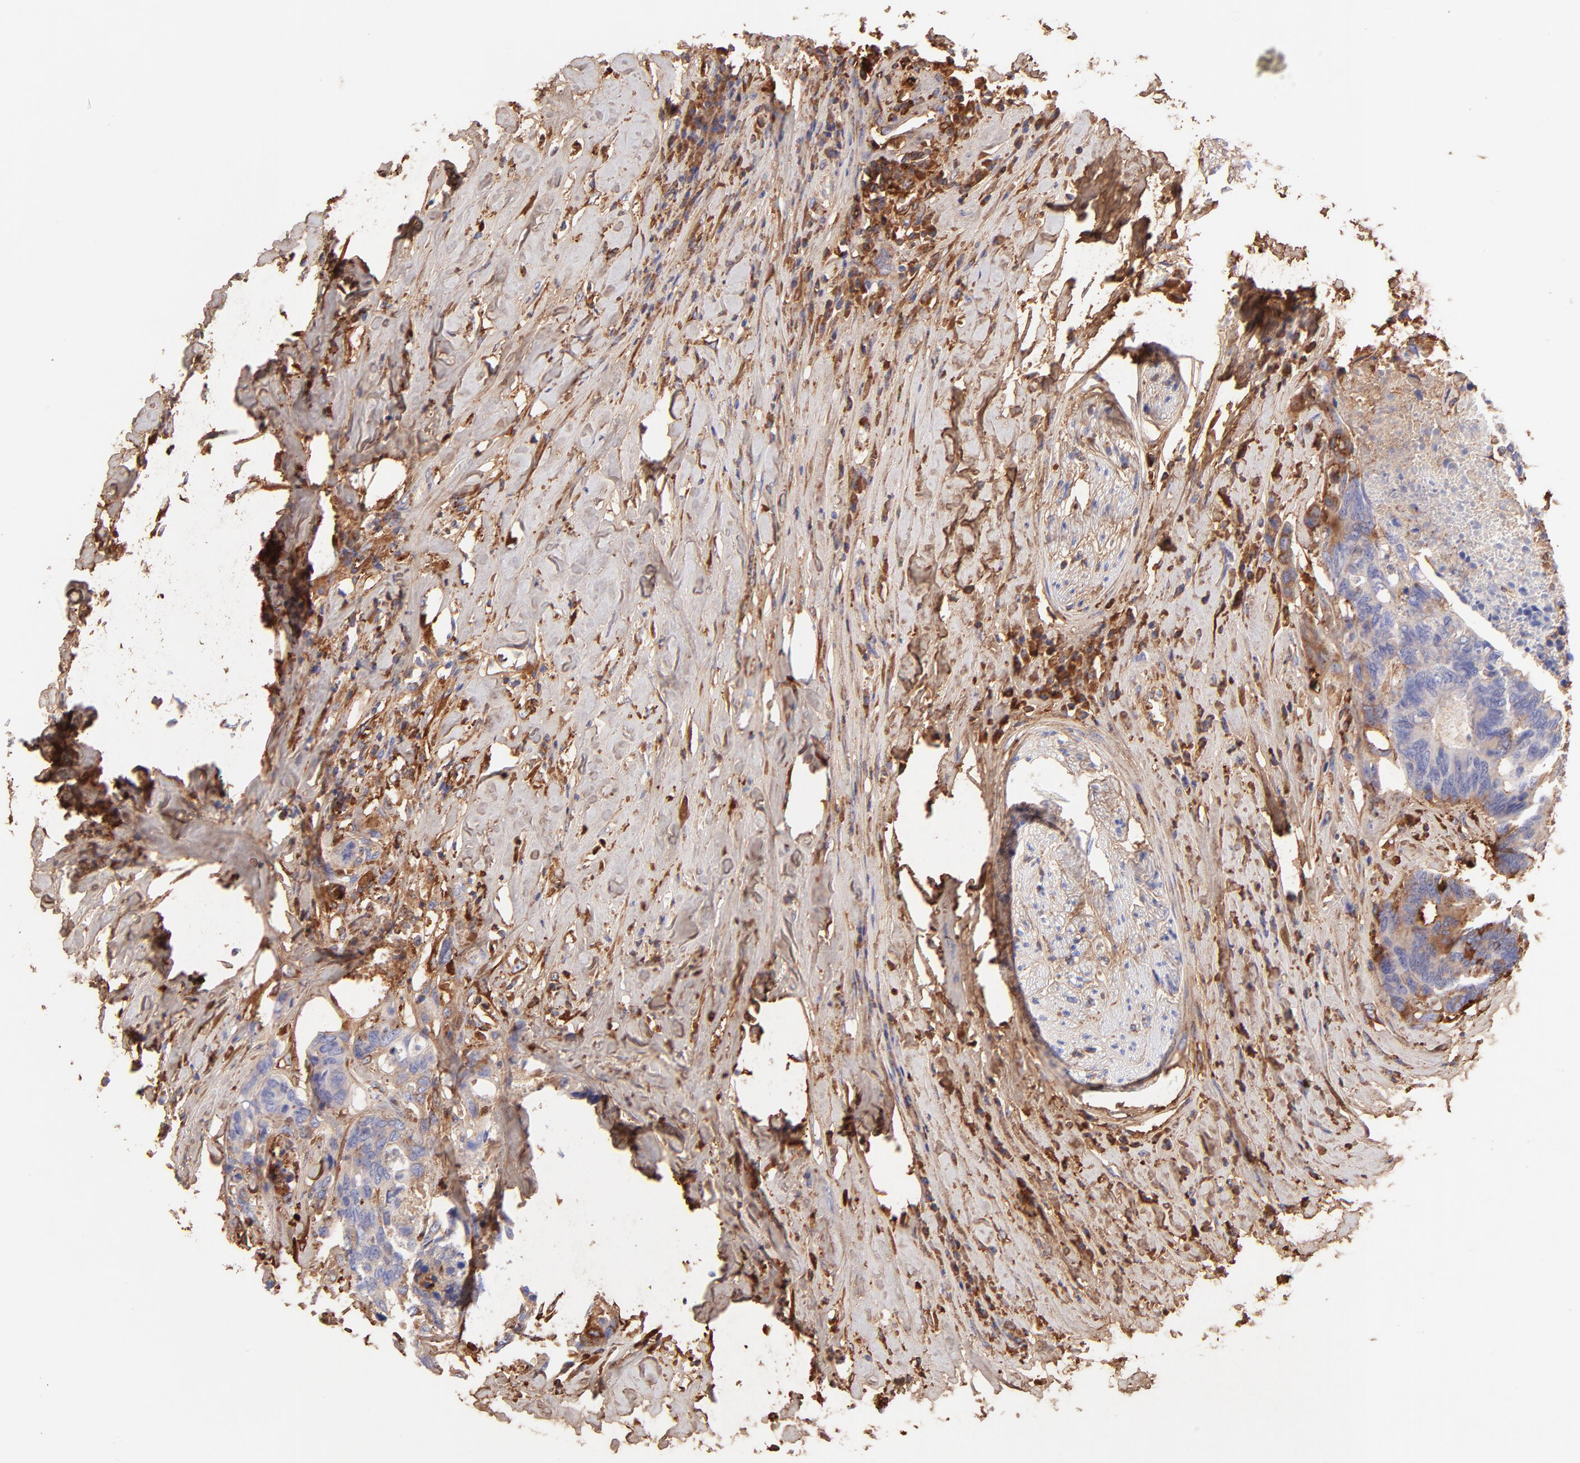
{"staining": {"intensity": "weak", "quantity": ">75%", "location": "cytoplasmic/membranous"}, "tissue": "colorectal cancer", "cell_type": "Tumor cells", "image_type": "cancer", "snomed": [{"axis": "morphology", "description": "Adenocarcinoma, NOS"}, {"axis": "topography", "description": "Rectum"}], "caption": "IHC micrograph of neoplastic tissue: human colorectal adenocarcinoma stained using immunohistochemistry (IHC) displays low levels of weak protein expression localized specifically in the cytoplasmic/membranous of tumor cells, appearing as a cytoplasmic/membranous brown color.", "gene": "BGN", "patient": {"sex": "male", "age": 55}}